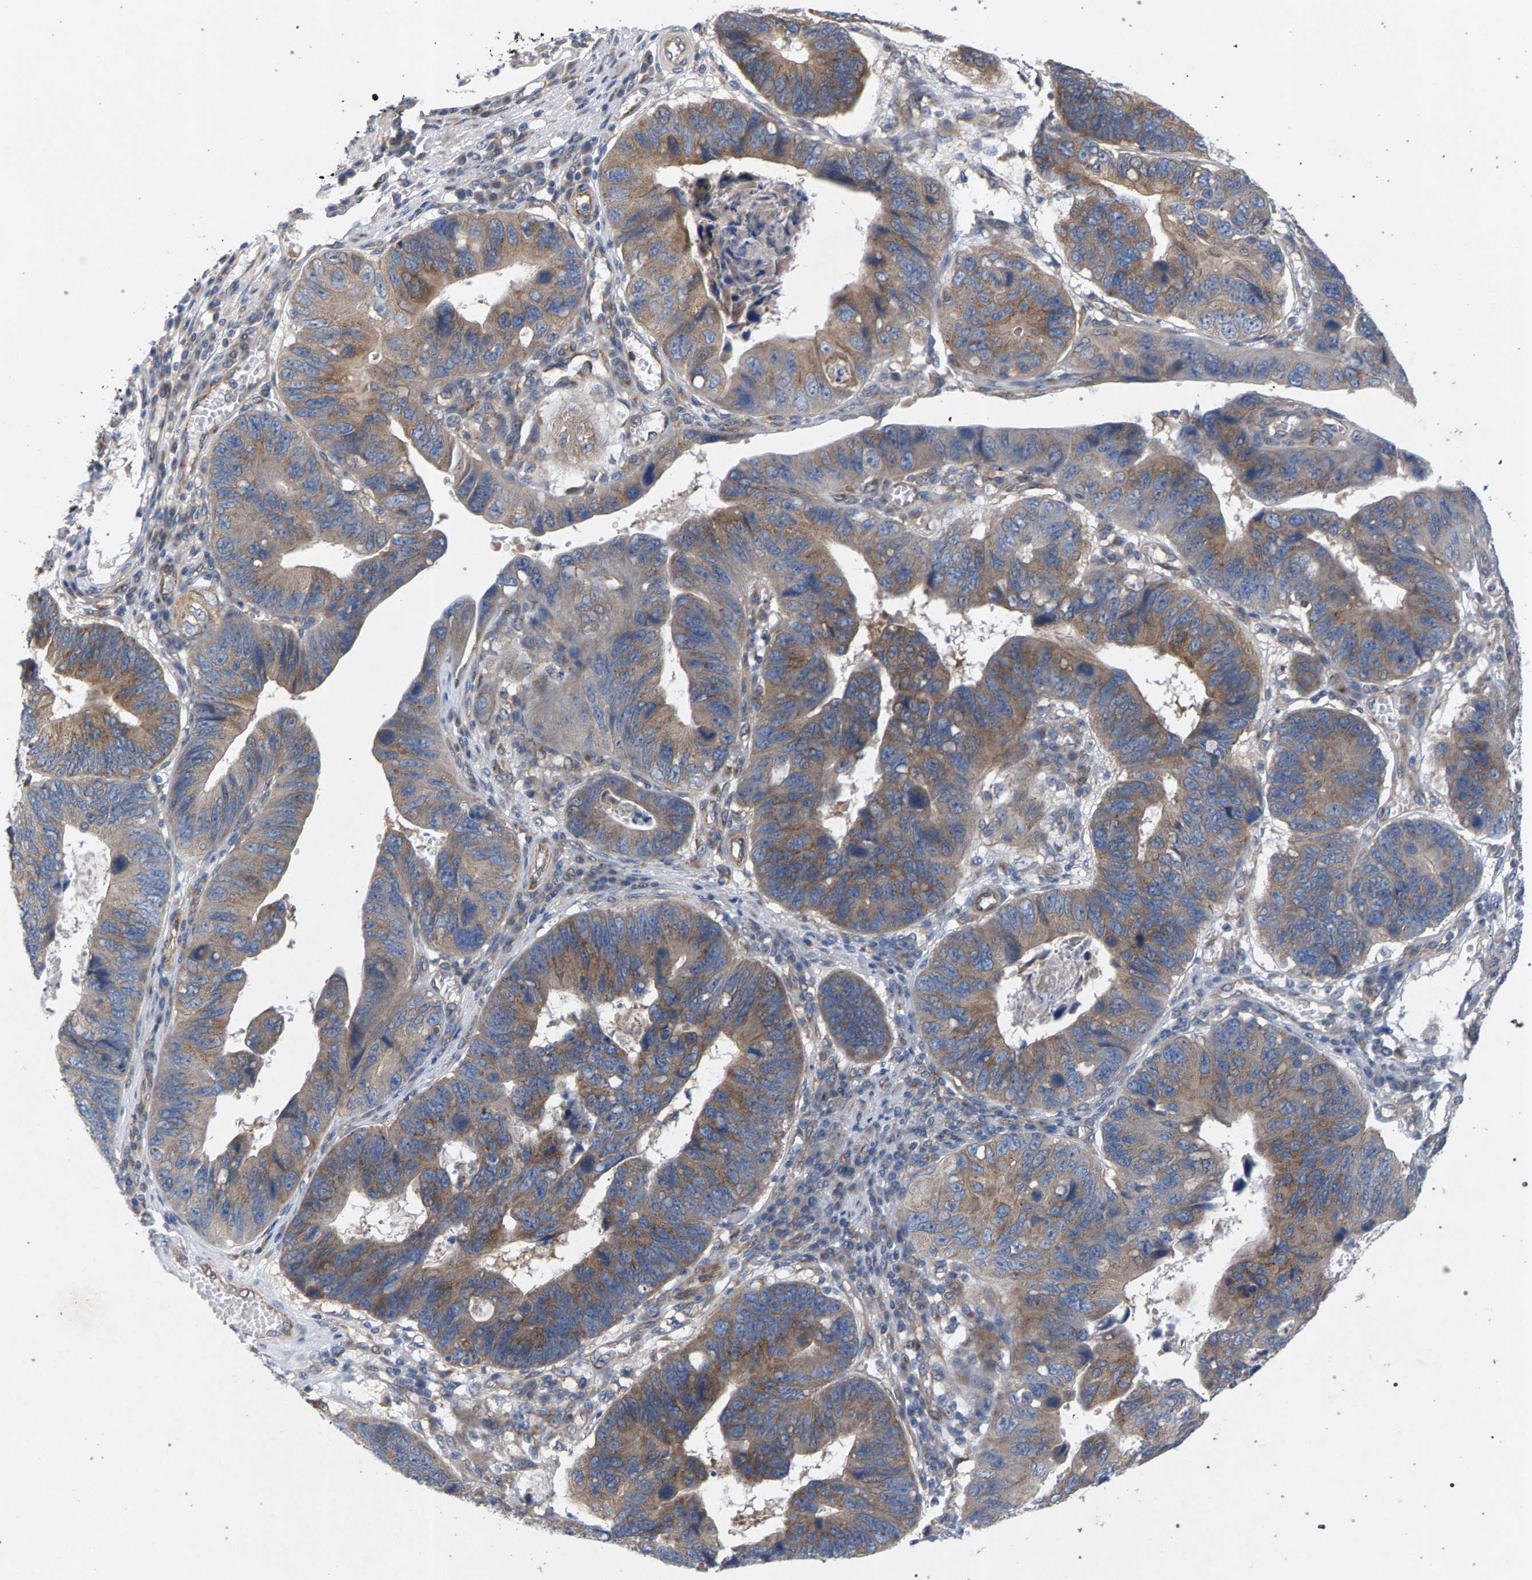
{"staining": {"intensity": "moderate", "quantity": ">75%", "location": "cytoplasmic/membranous"}, "tissue": "stomach cancer", "cell_type": "Tumor cells", "image_type": "cancer", "snomed": [{"axis": "morphology", "description": "Adenocarcinoma, NOS"}, {"axis": "topography", "description": "Stomach"}], "caption": "An IHC photomicrograph of tumor tissue is shown. Protein staining in brown shows moderate cytoplasmic/membranous positivity in stomach cancer within tumor cells.", "gene": "MAMDC2", "patient": {"sex": "male", "age": 59}}